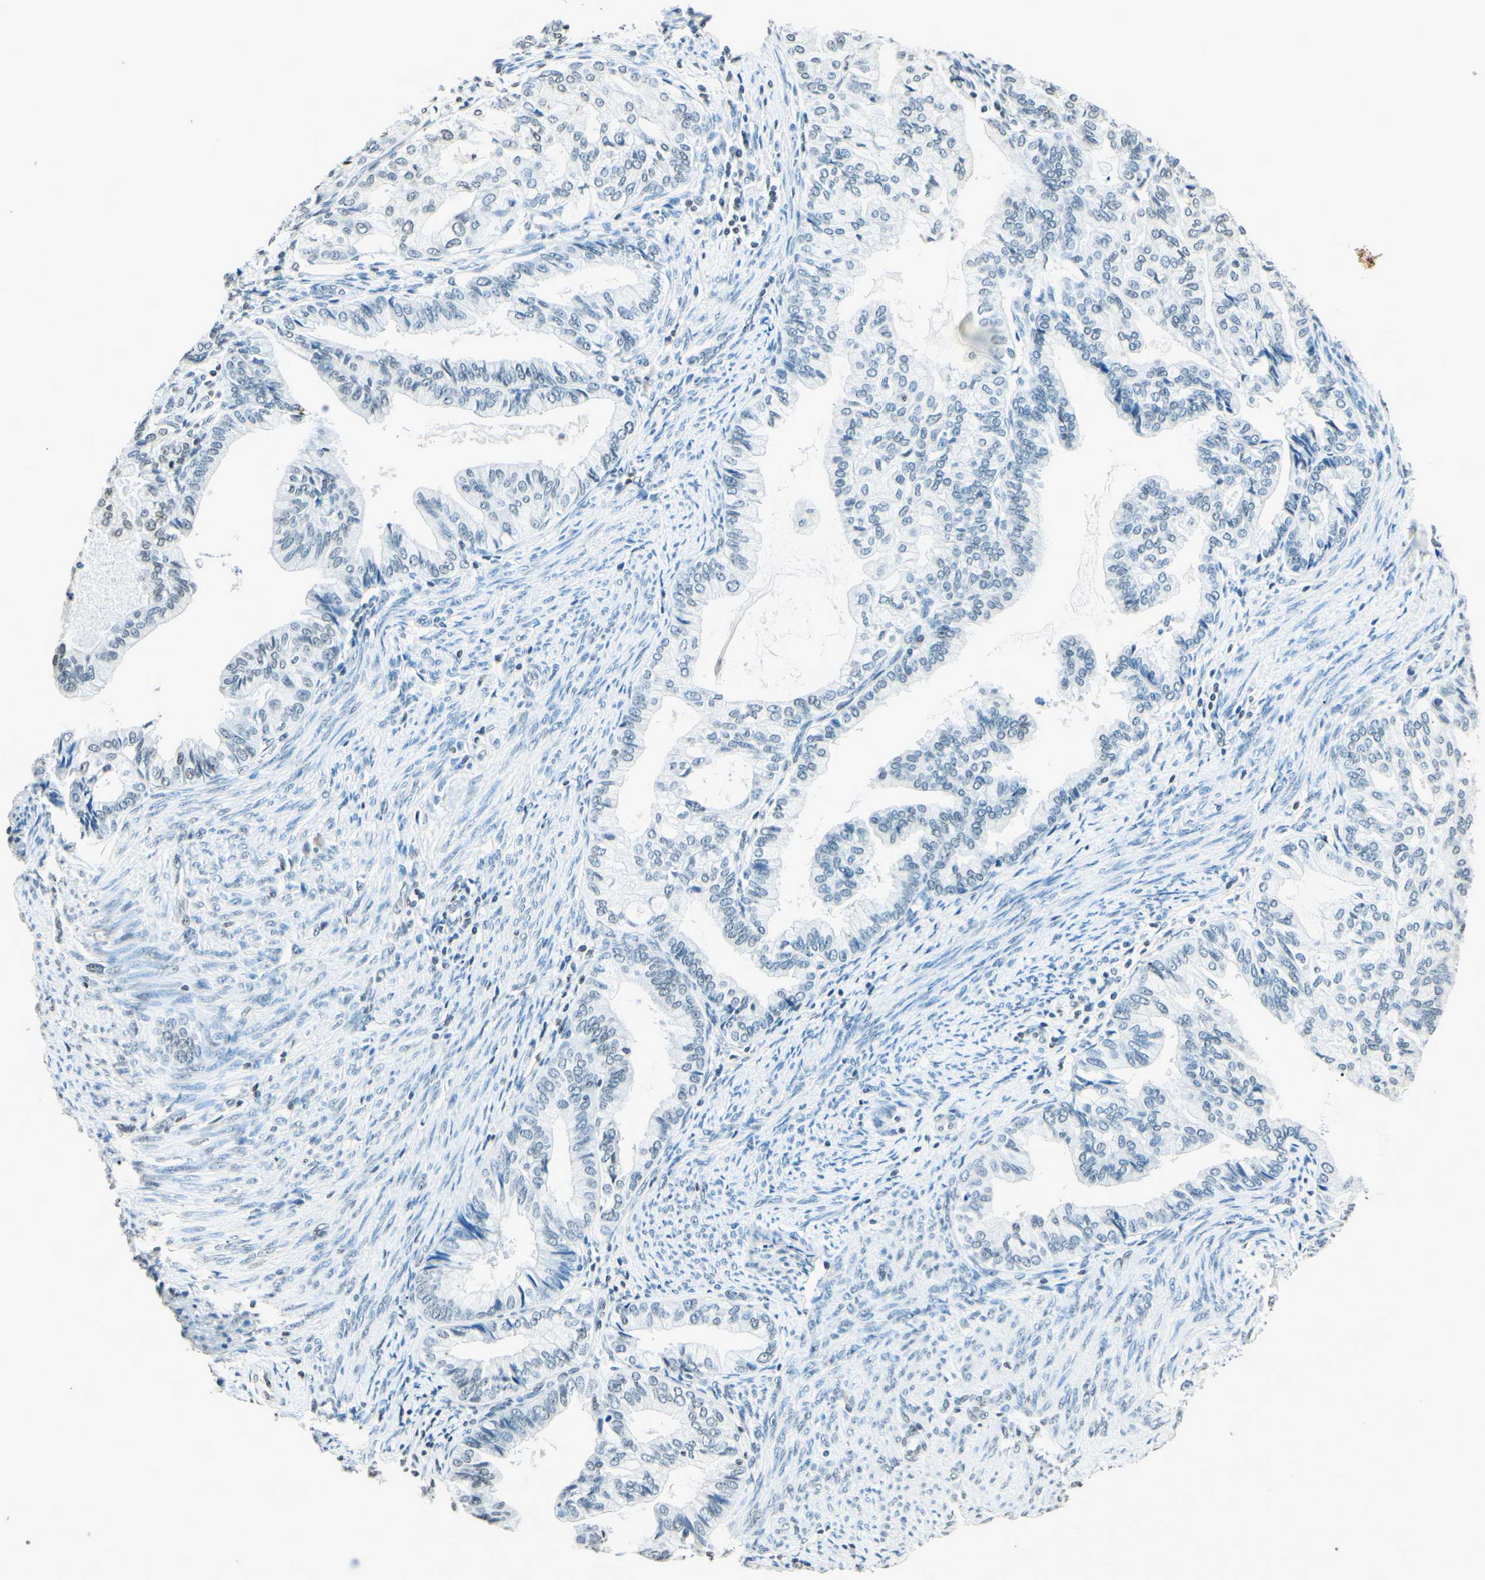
{"staining": {"intensity": "negative", "quantity": "none", "location": "none"}, "tissue": "endometrial cancer", "cell_type": "Tumor cells", "image_type": "cancer", "snomed": [{"axis": "morphology", "description": "Adenocarcinoma, NOS"}, {"axis": "topography", "description": "Endometrium"}], "caption": "Immunohistochemical staining of human endometrial cancer displays no significant expression in tumor cells.", "gene": "MSH2", "patient": {"sex": "female", "age": 86}}